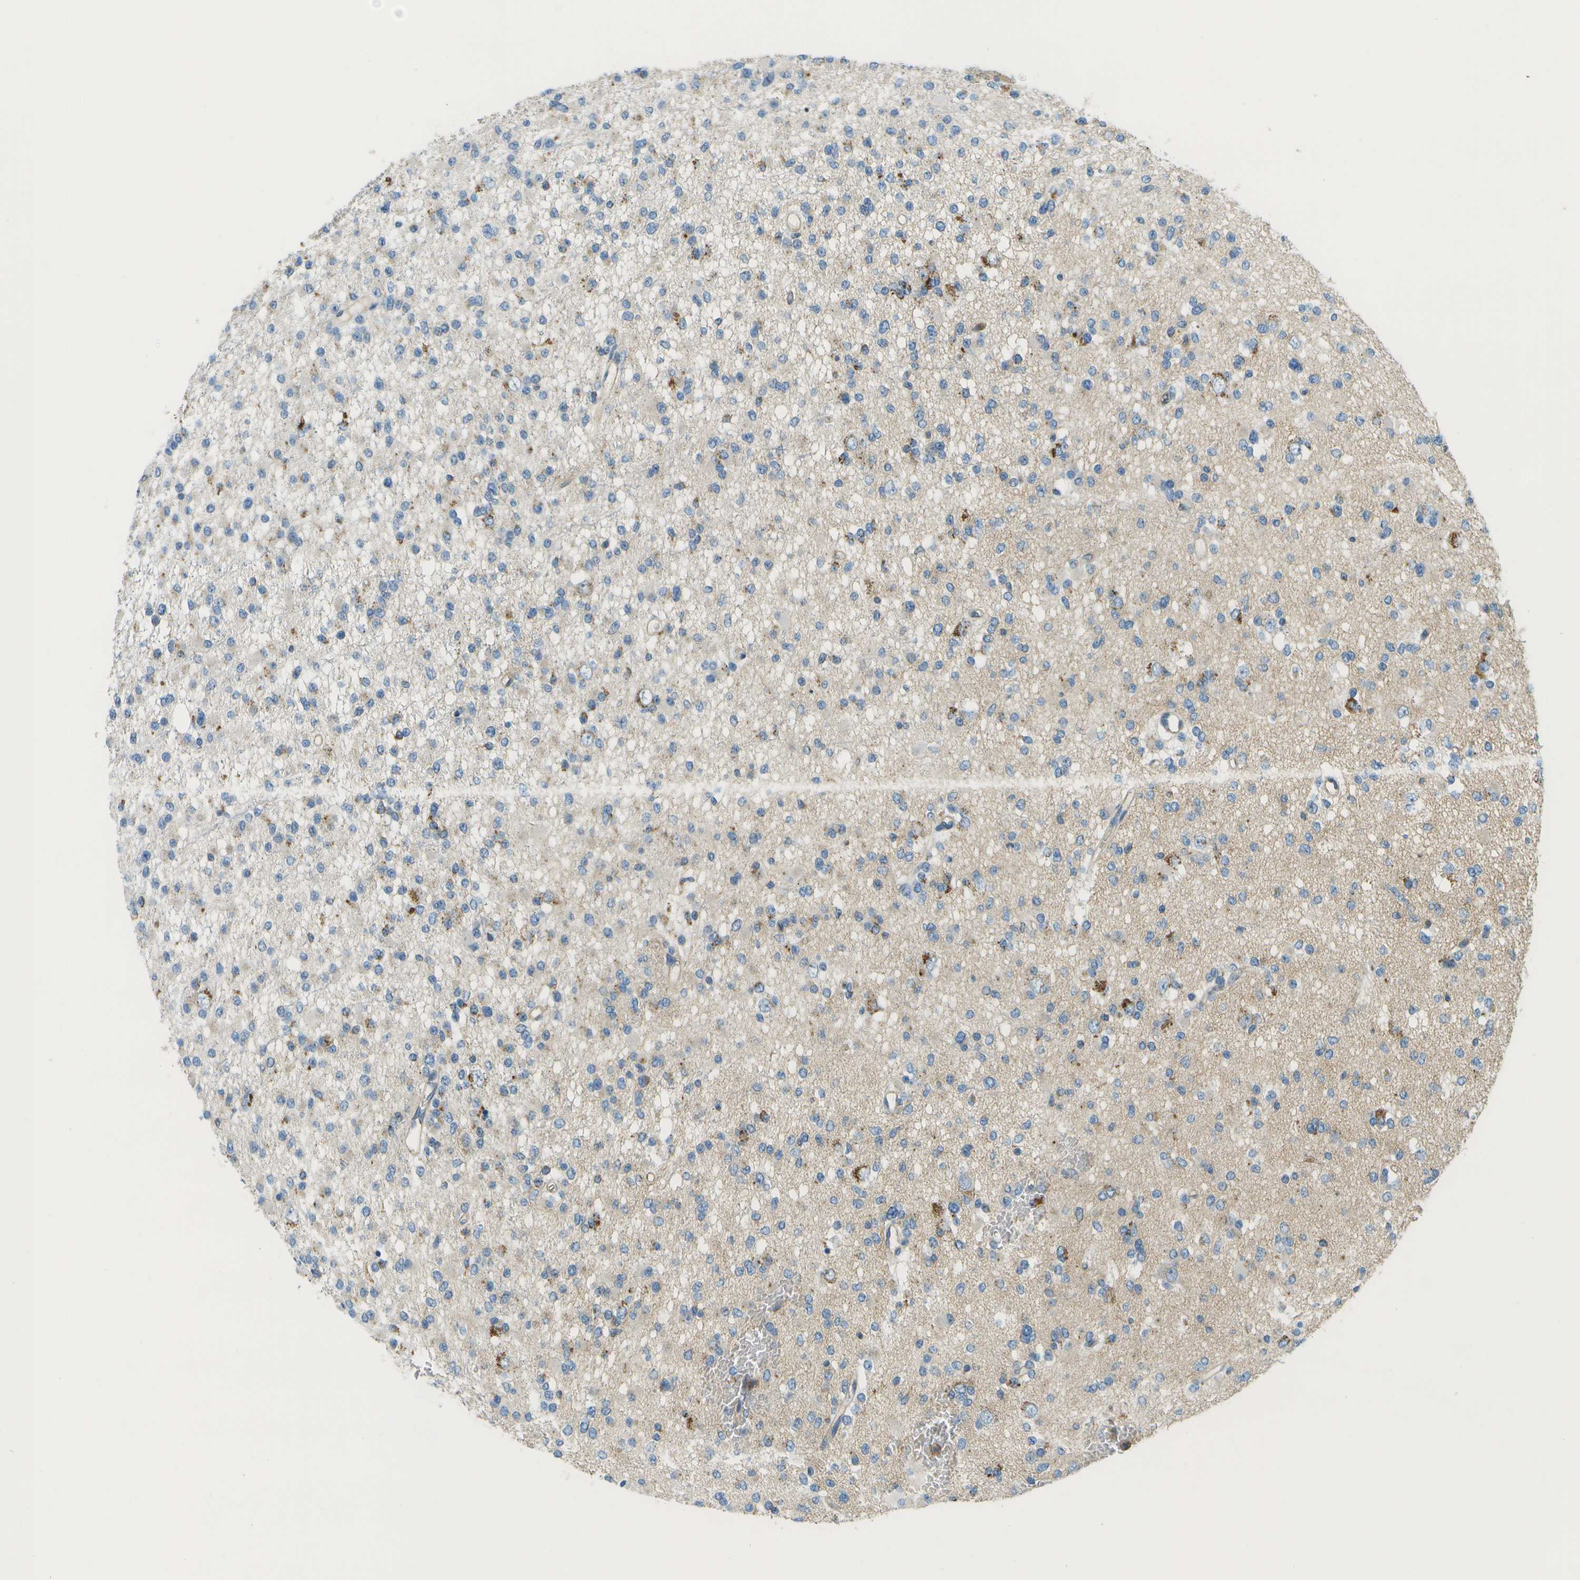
{"staining": {"intensity": "negative", "quantity": "none", "location": "none"}, "tissue": "glioma", "cell_type": "Tumor cells", "image_type": "cancer", "snomed": [{"axis": "morphology", "description": "Glioma, malignant, Low grade"}, {"axis": "topography", "description": "Brain"}], "caption": "The image exhibits no staining of tumor cells in glioma.", "gene": "MYH11", "patient": {"sex": "female", "age": 22}}